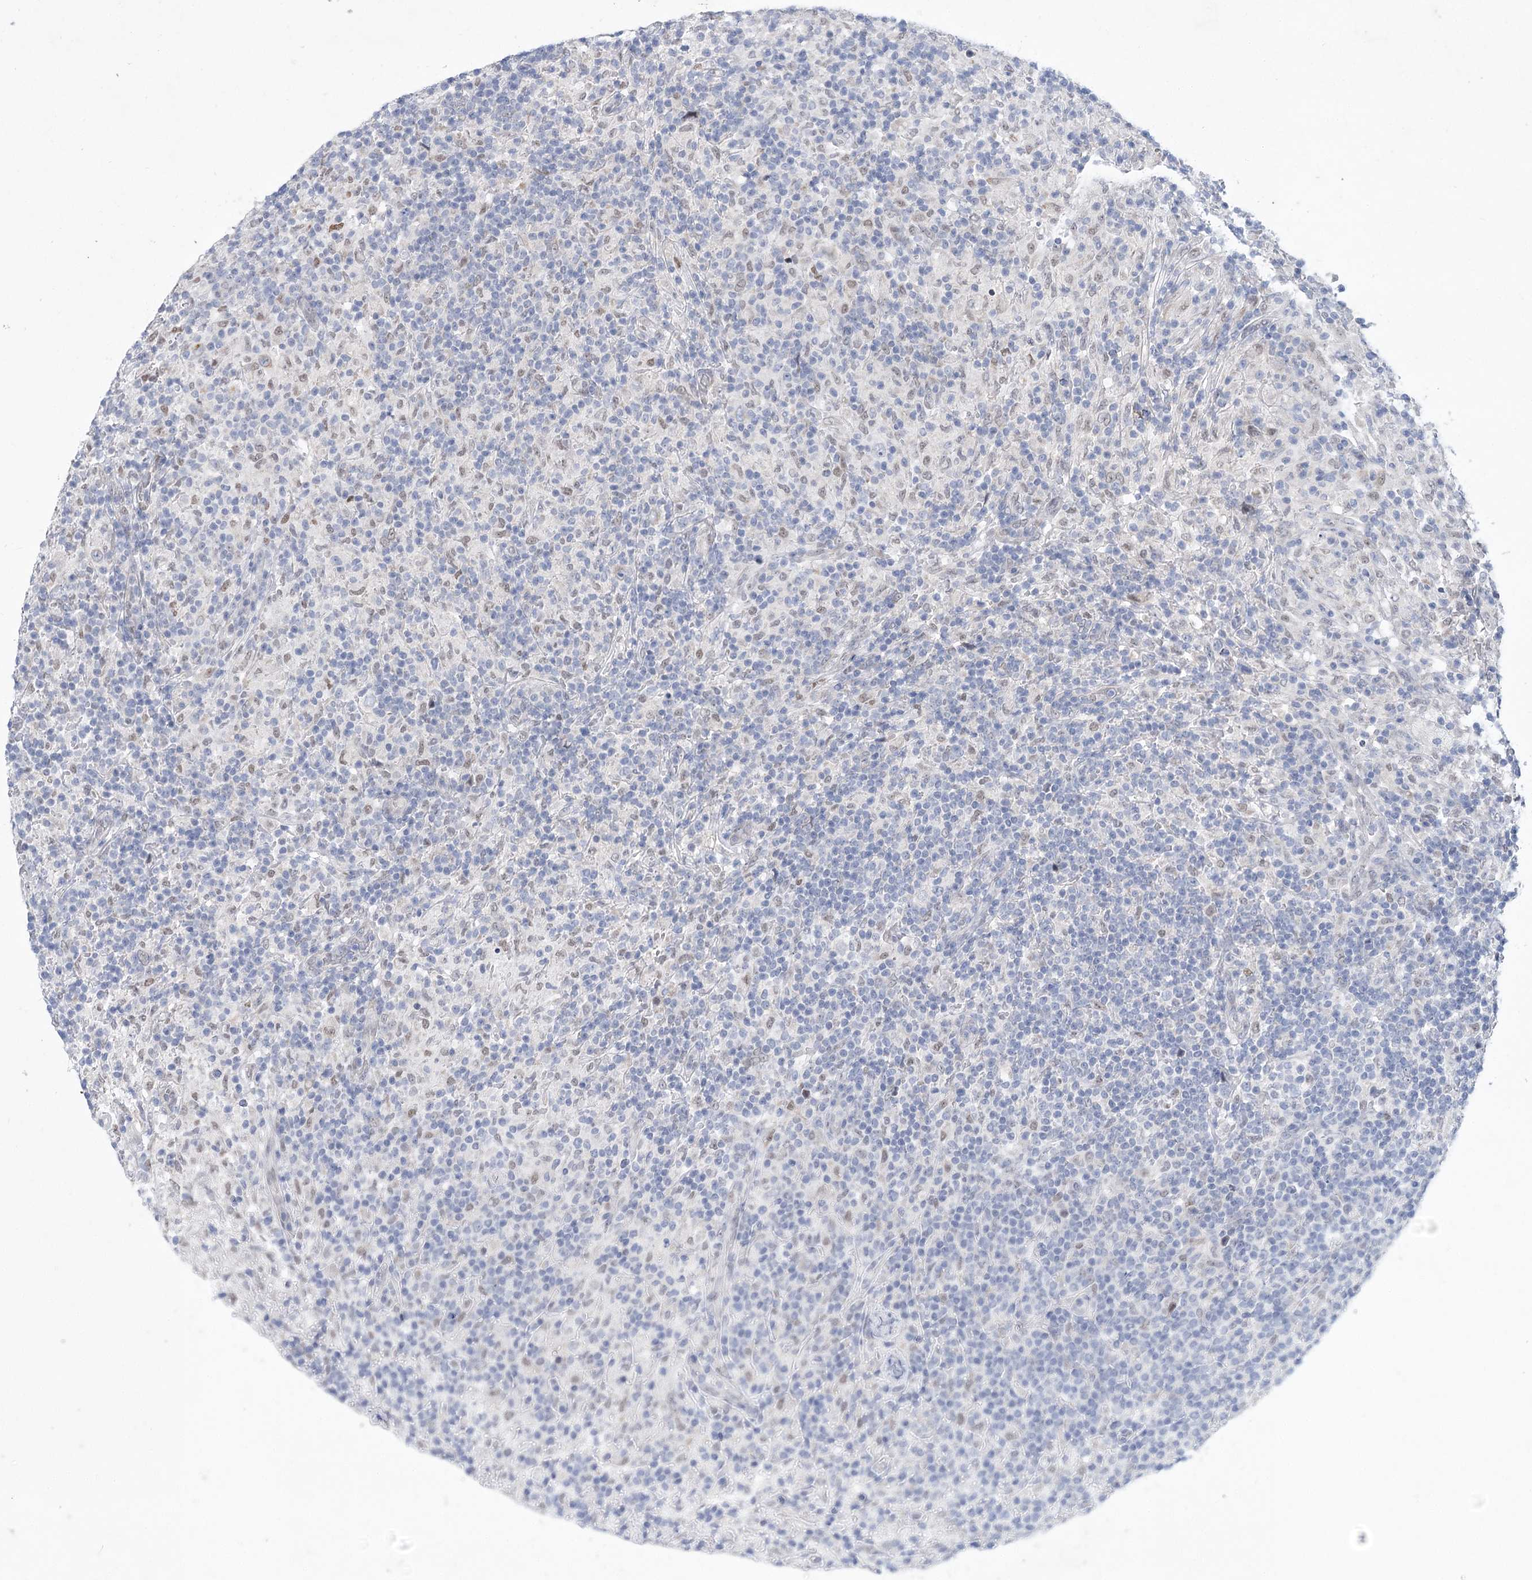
{"staining": {"intensity": "negative", "quantity": "none", "location": "none"}, "tissue": "lymphoma", "cell_type": "Tumor cells", "image_type": "cancer", "snomed": [{"axis": "morphology", "description": "Hodgkin's disease, NOS"}, {"axis": "topography", "description": "Lymph node"}], "caption": "Protein analysis of lymphoma reveals no significant expression in tumor cells.", "gene": "GCNT4", "patient": {"sex": "male", "age": 70}}